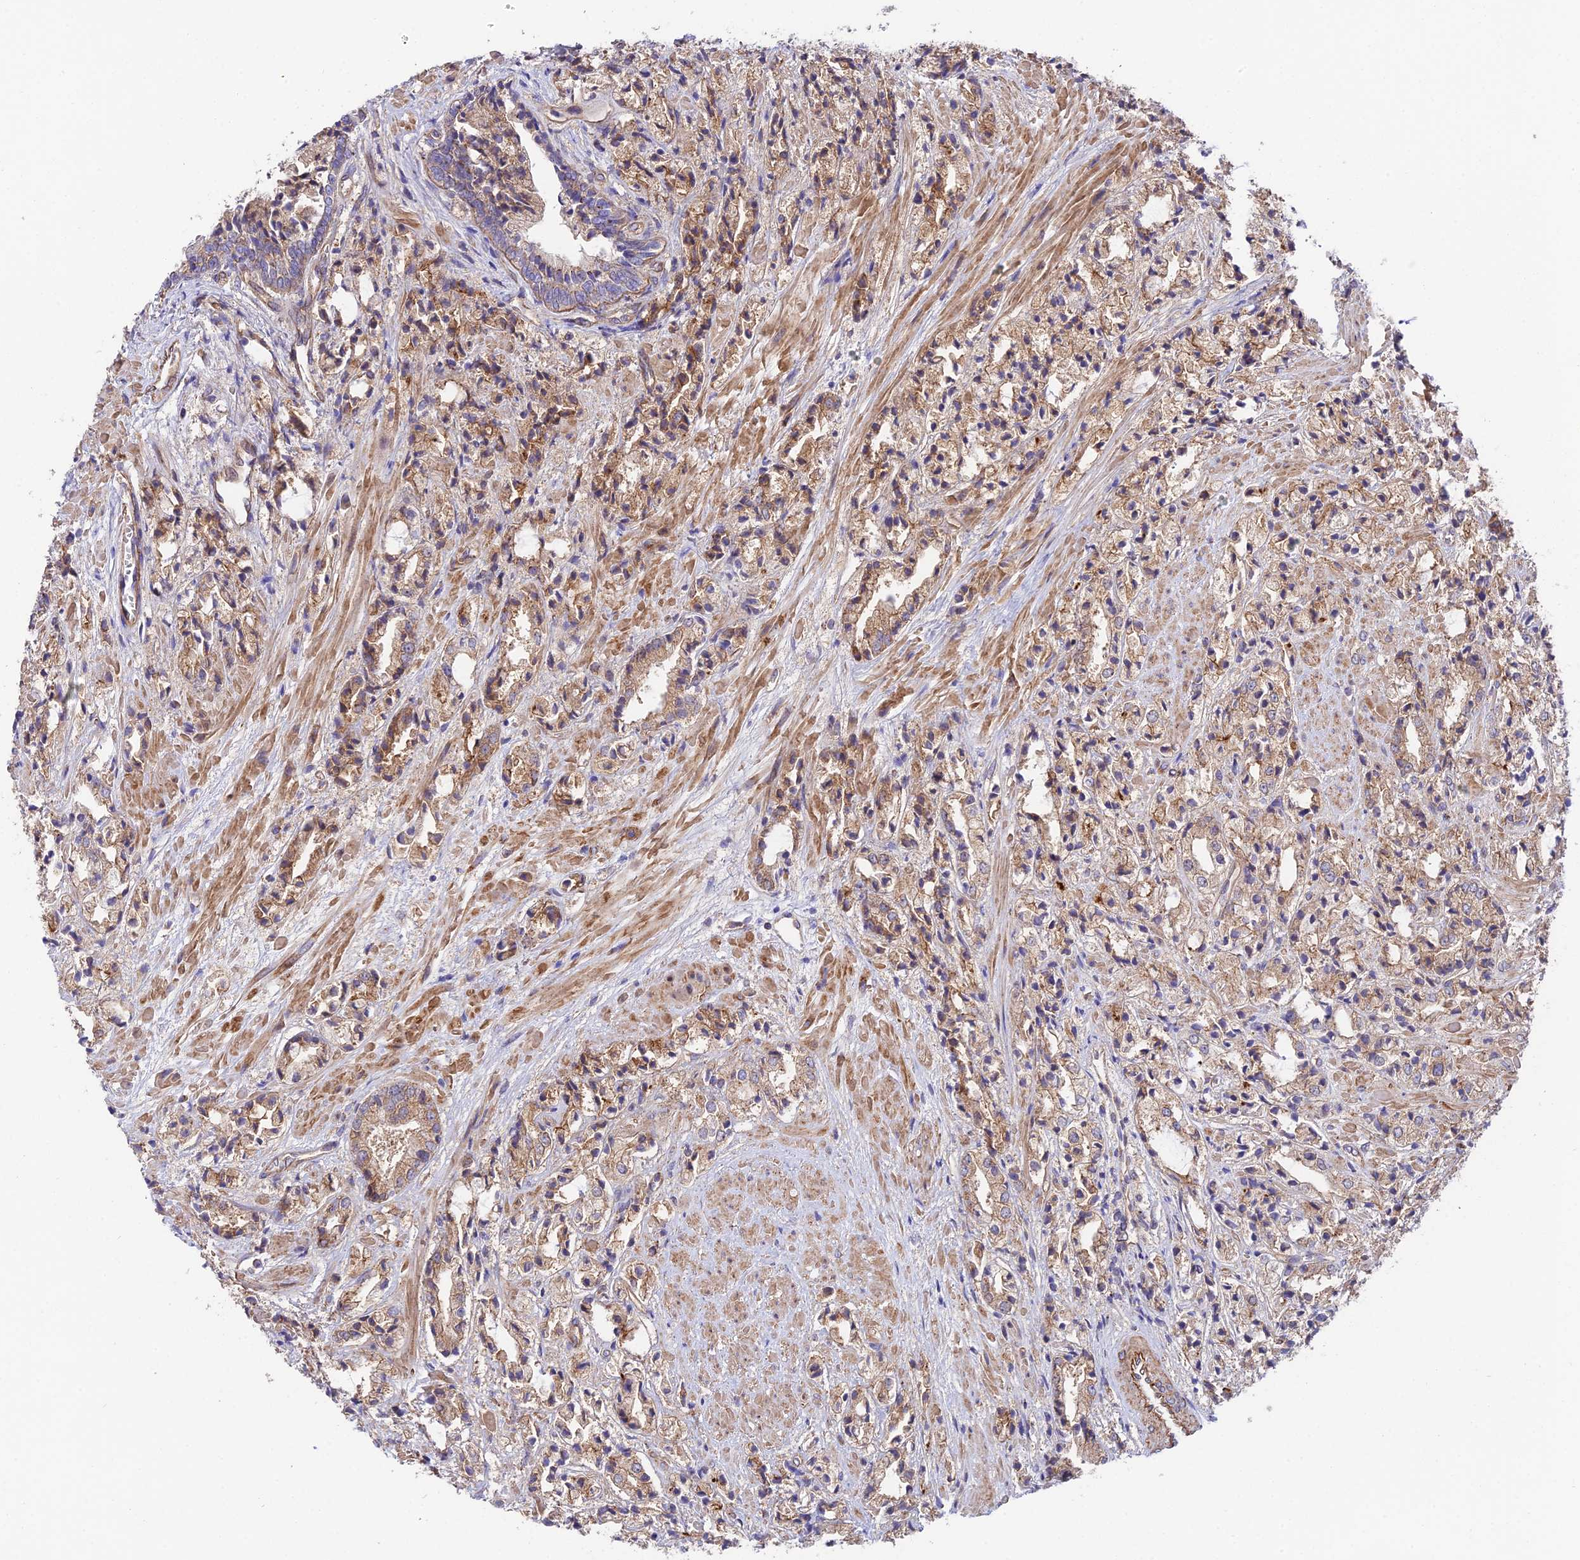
{"staining": {"intensity": "moderate", "quantity": ">75%", "location": "cytoplasmic/membranous"}, "tissue": "prostate cancer", "cell_type": "Tumor cells", "image_type": "cancer", "snomed": [{"axis": "morphology", "description": "Adenocarcinoma, High grade"}, {"axis": "topography", "description": "Prostate"}], "caption": "This micrograph exhibits immunohistochemistry staining of human prostate cancer (adenocarcinoma (high-grade)), with medium moderate cytoplasmic/membranous staining in about >75% of tumor cells.", "gene": "QRFP", "patient": {"sex": "male", "age": 50}}